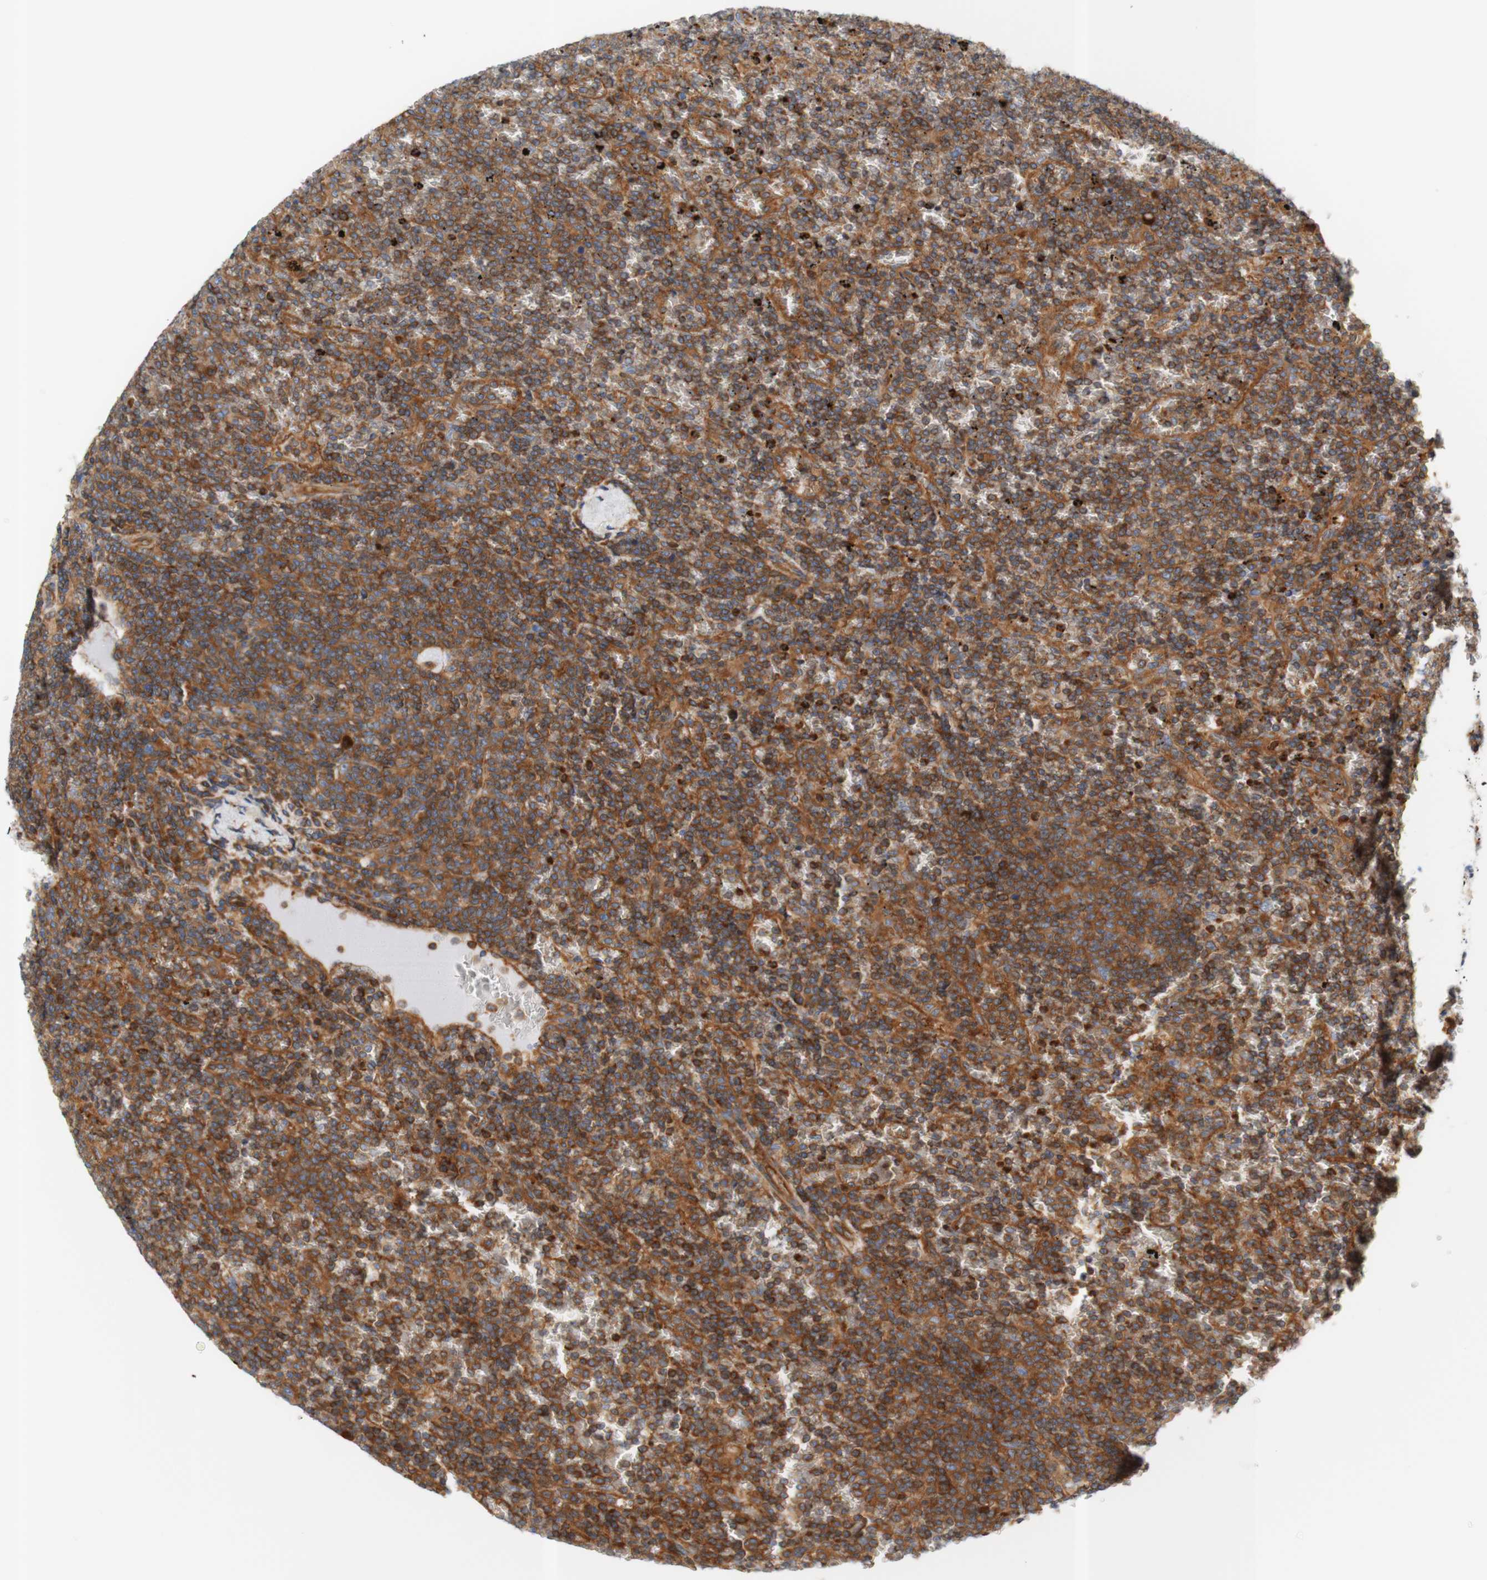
{"staining": {"intensity": "moderate", "quantity": ">75%", "location": "cytoplasmic/membranous"}, "tissue": "lymphoma", "cell_type": "Tumor cells", "image_type": "cancer", "snomed": [{"axis": "morphology", "description": "Malignant lymphoma, non-Hodgkin's type, Low grade"}, {"axis": "topography", "description": "Spleen"}], "caption": "Lymphoma was stained to show a protein in brown. There is medium levels of moderate cytoplasmic/membranous expression in about >75% of tumor cells.", "gene": "STOM", "patient": {"sex": "female", "age": 77}}